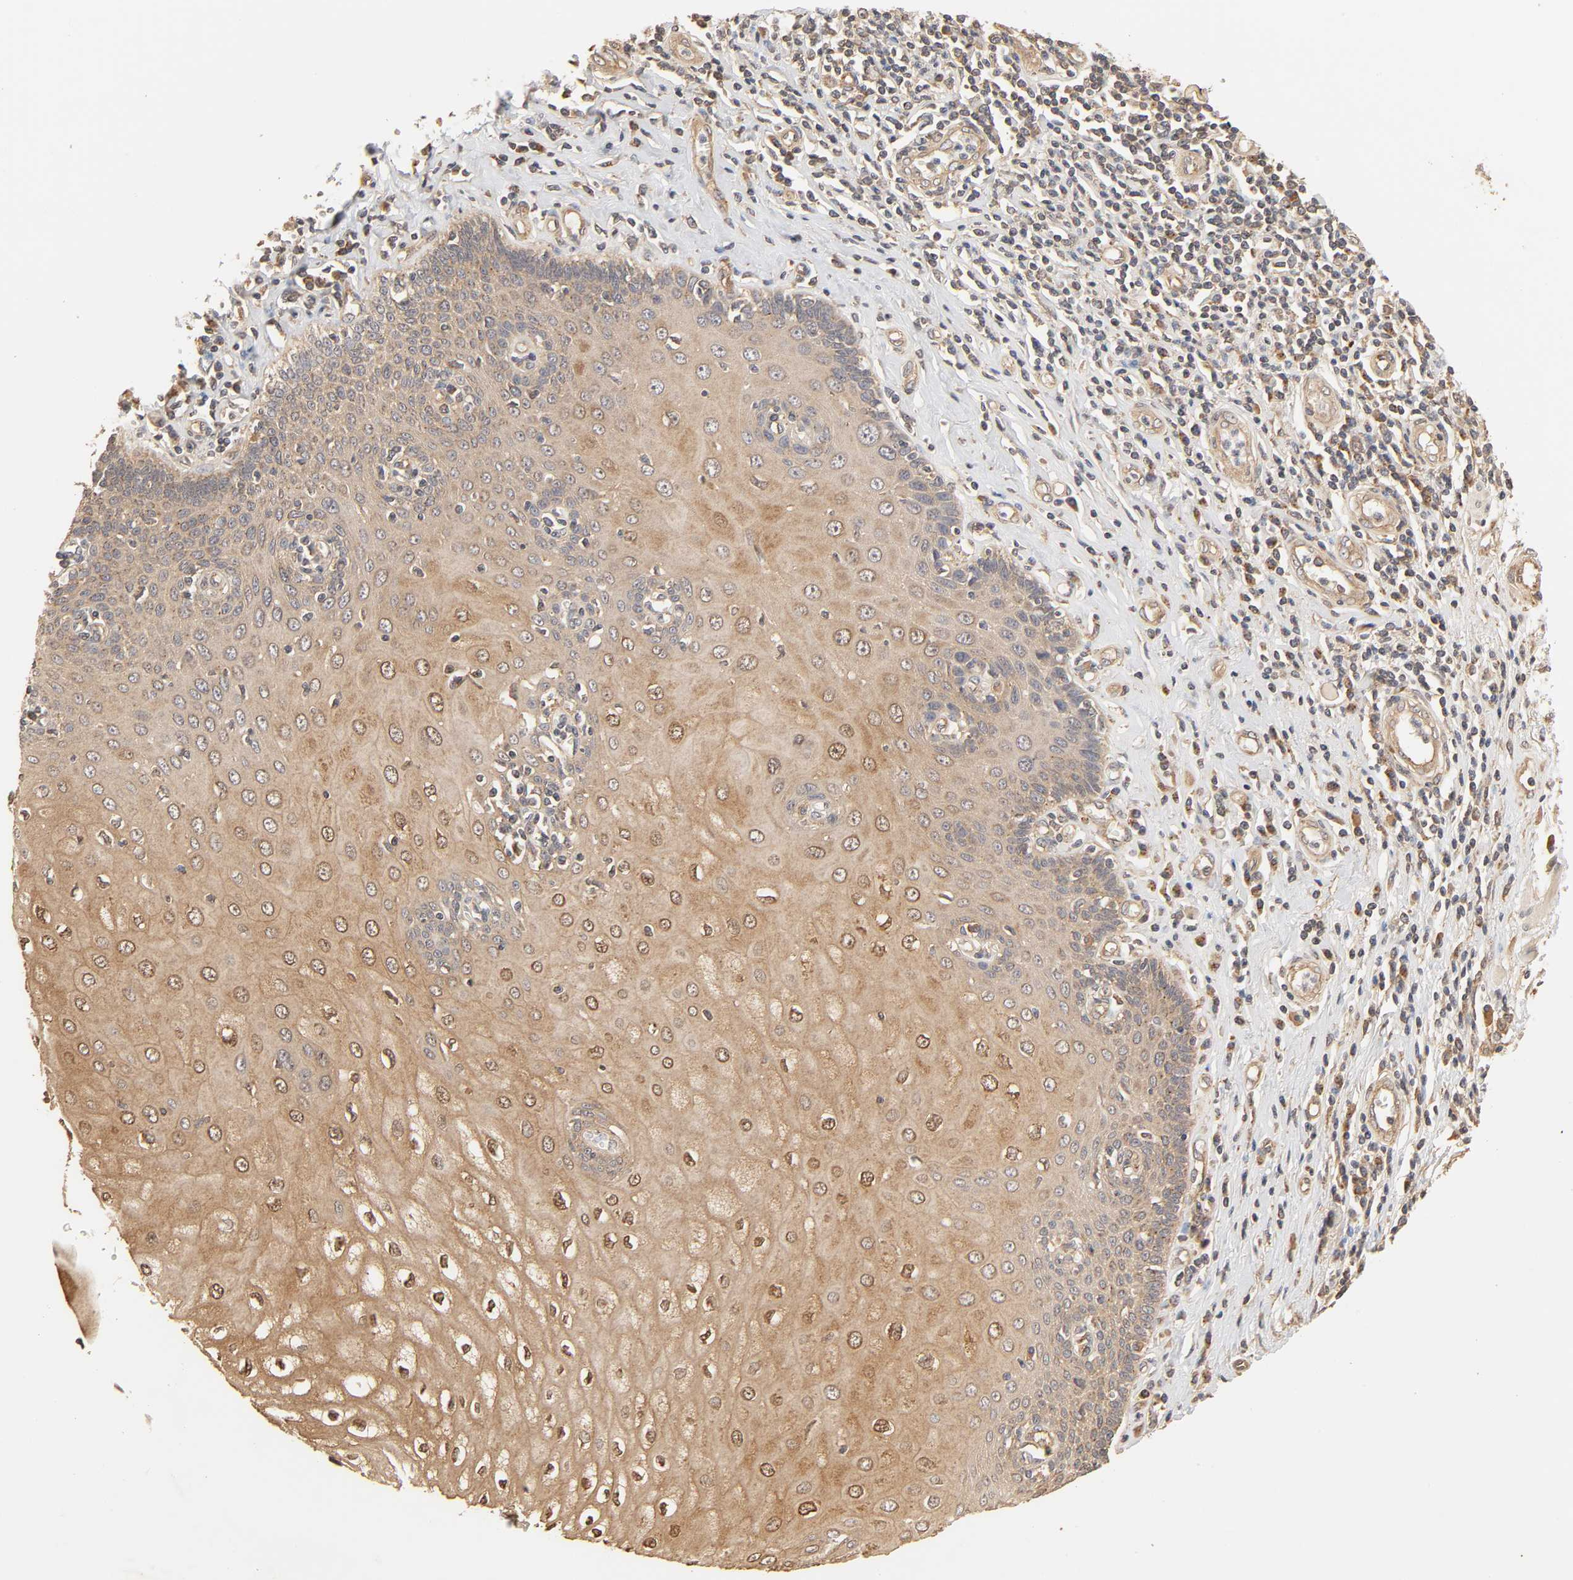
{"staining": {"intensity": "strong", "quantity": ">75%", "location": "cytoplasmic/membranous"}, "tissue": "esophagus", "cell_type": "Squamous epithelial cells", "image_type": "normal", "snomed": [{"axis": "morphology", "description": "Normal tissue, NOS"}, {"axis": "topography", "description": "Esophagus"}], "caption": "A brown stain labels strong cytoplasmic/membranous staining of a protein in squamous epithelial cells of normal human esophagus.", "gene": "EPS8", "patient": {"sex": "male", "age": 62}}